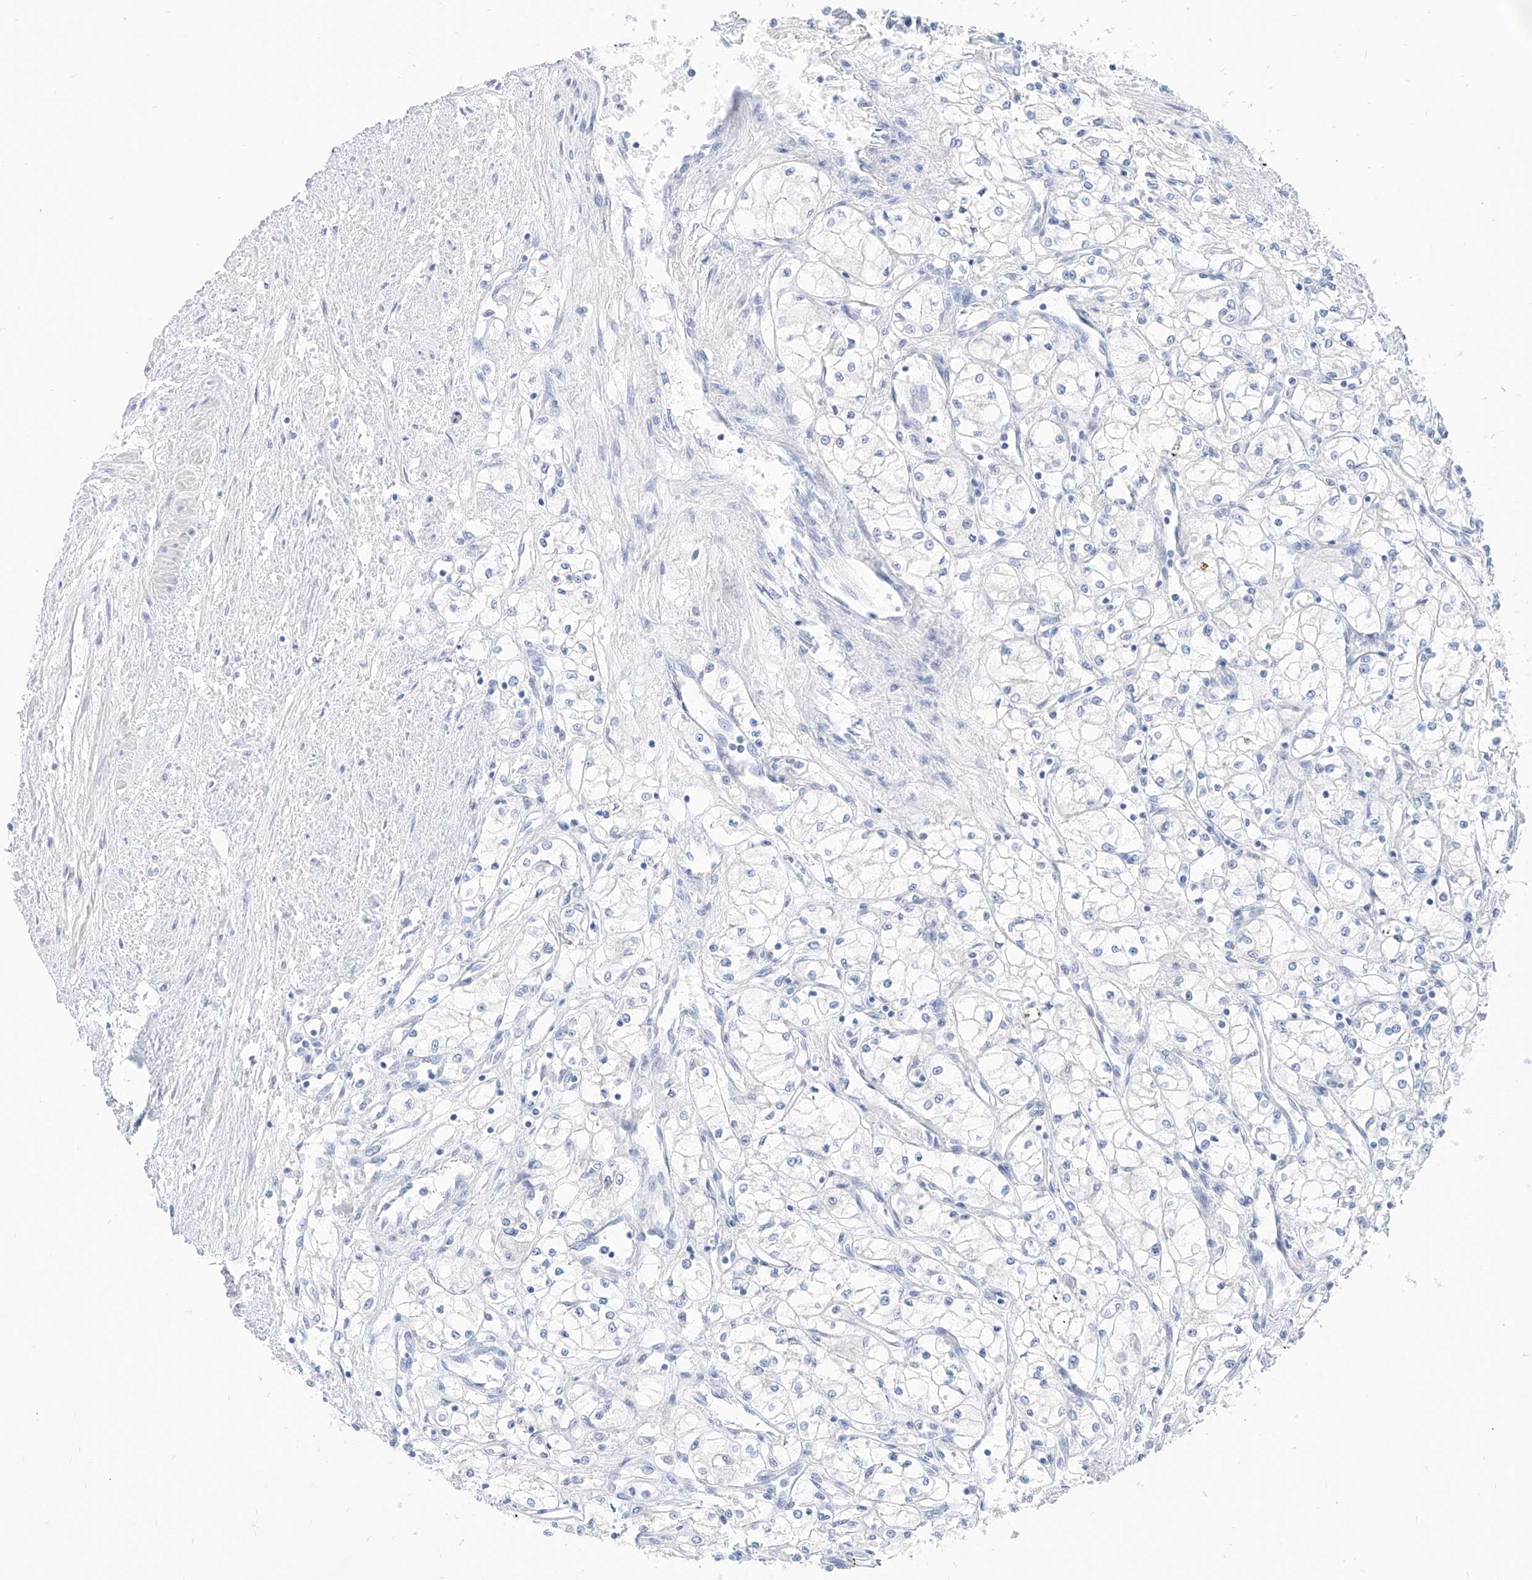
{"staining": {"intensity": "negative", "quantity": "none", "location": "none"}, "tissue": "renal cancer", "cell_type": "Tumor cells", "image_type": "cancer", "snomed": [{"axis": "morphology", "description": "Adenocarcinoma, NOS"}, {"axis": "topography", "description": "Kidney"}], "caption": "Immunohistochemical staining of adenocarcinoma (renal) exhibits no significant staining in tumor cells. (Brightfield microscopy of DAB IHC at high magnification).", "gene": "PDXK", "patient": {"sex": "male", "age": 59}}